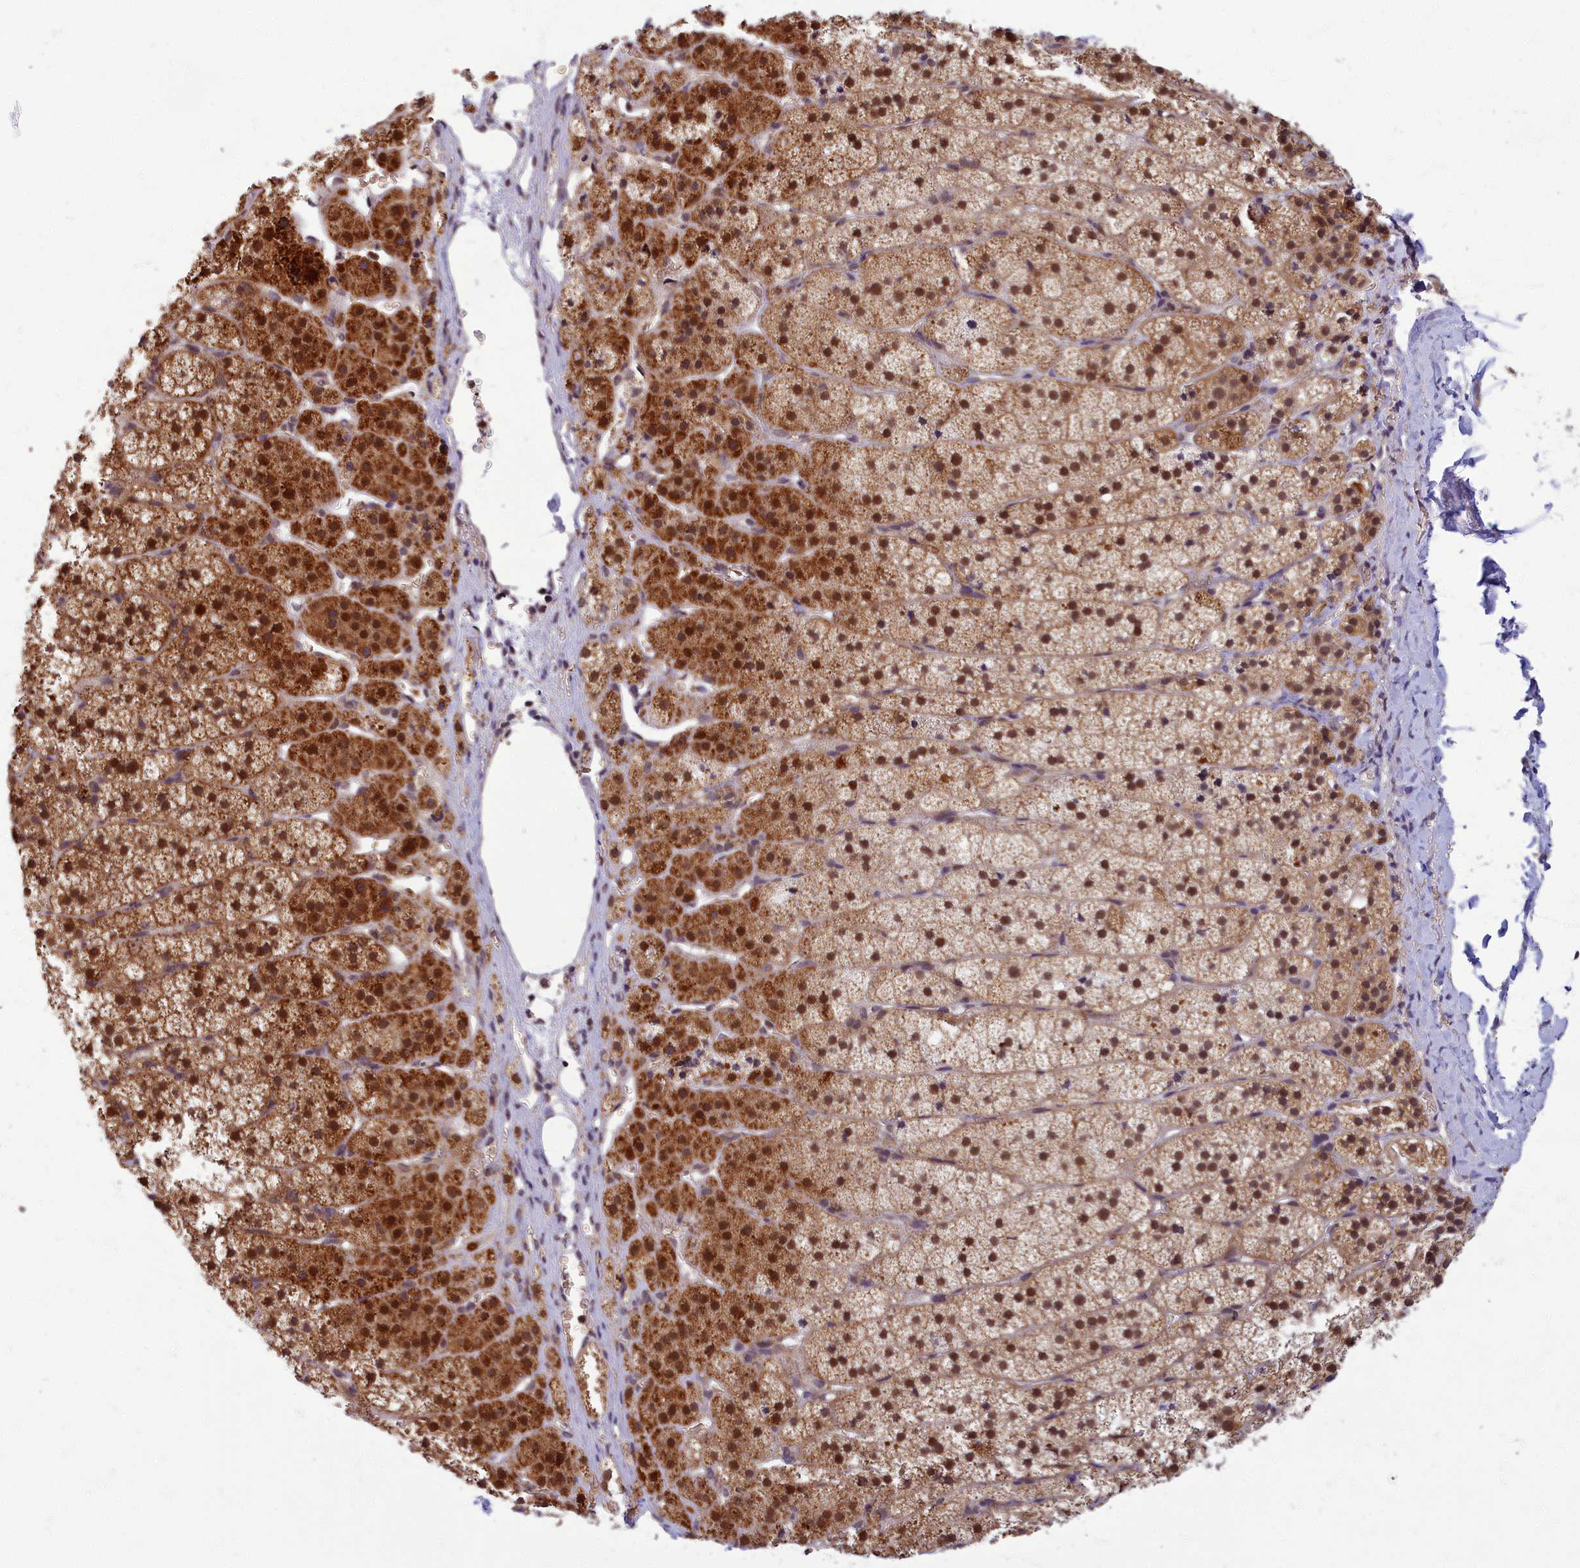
{"staining": {"intensity": "strong", "quantity": ">75%", "location": "cytoplasmic/membranous,nuclear"}, "tissue": "adrenal gland", "cell_type": "Glandular cells", "image_type": "normal", "snomed": [{"axis": "morphology", "description": "Normal tissue, NOS"}, {"axis": "topography", "description": "Adrenal gland"}], "caption": "This photomicrograph shows IHC staining of unremarkable adrenal gland, with high strong cytoplasmic/membranous,nuclear expression in approximately >75% of glandular cells.", "gene": "EARS2", "patient": {"sex": "female", "age": 44}}